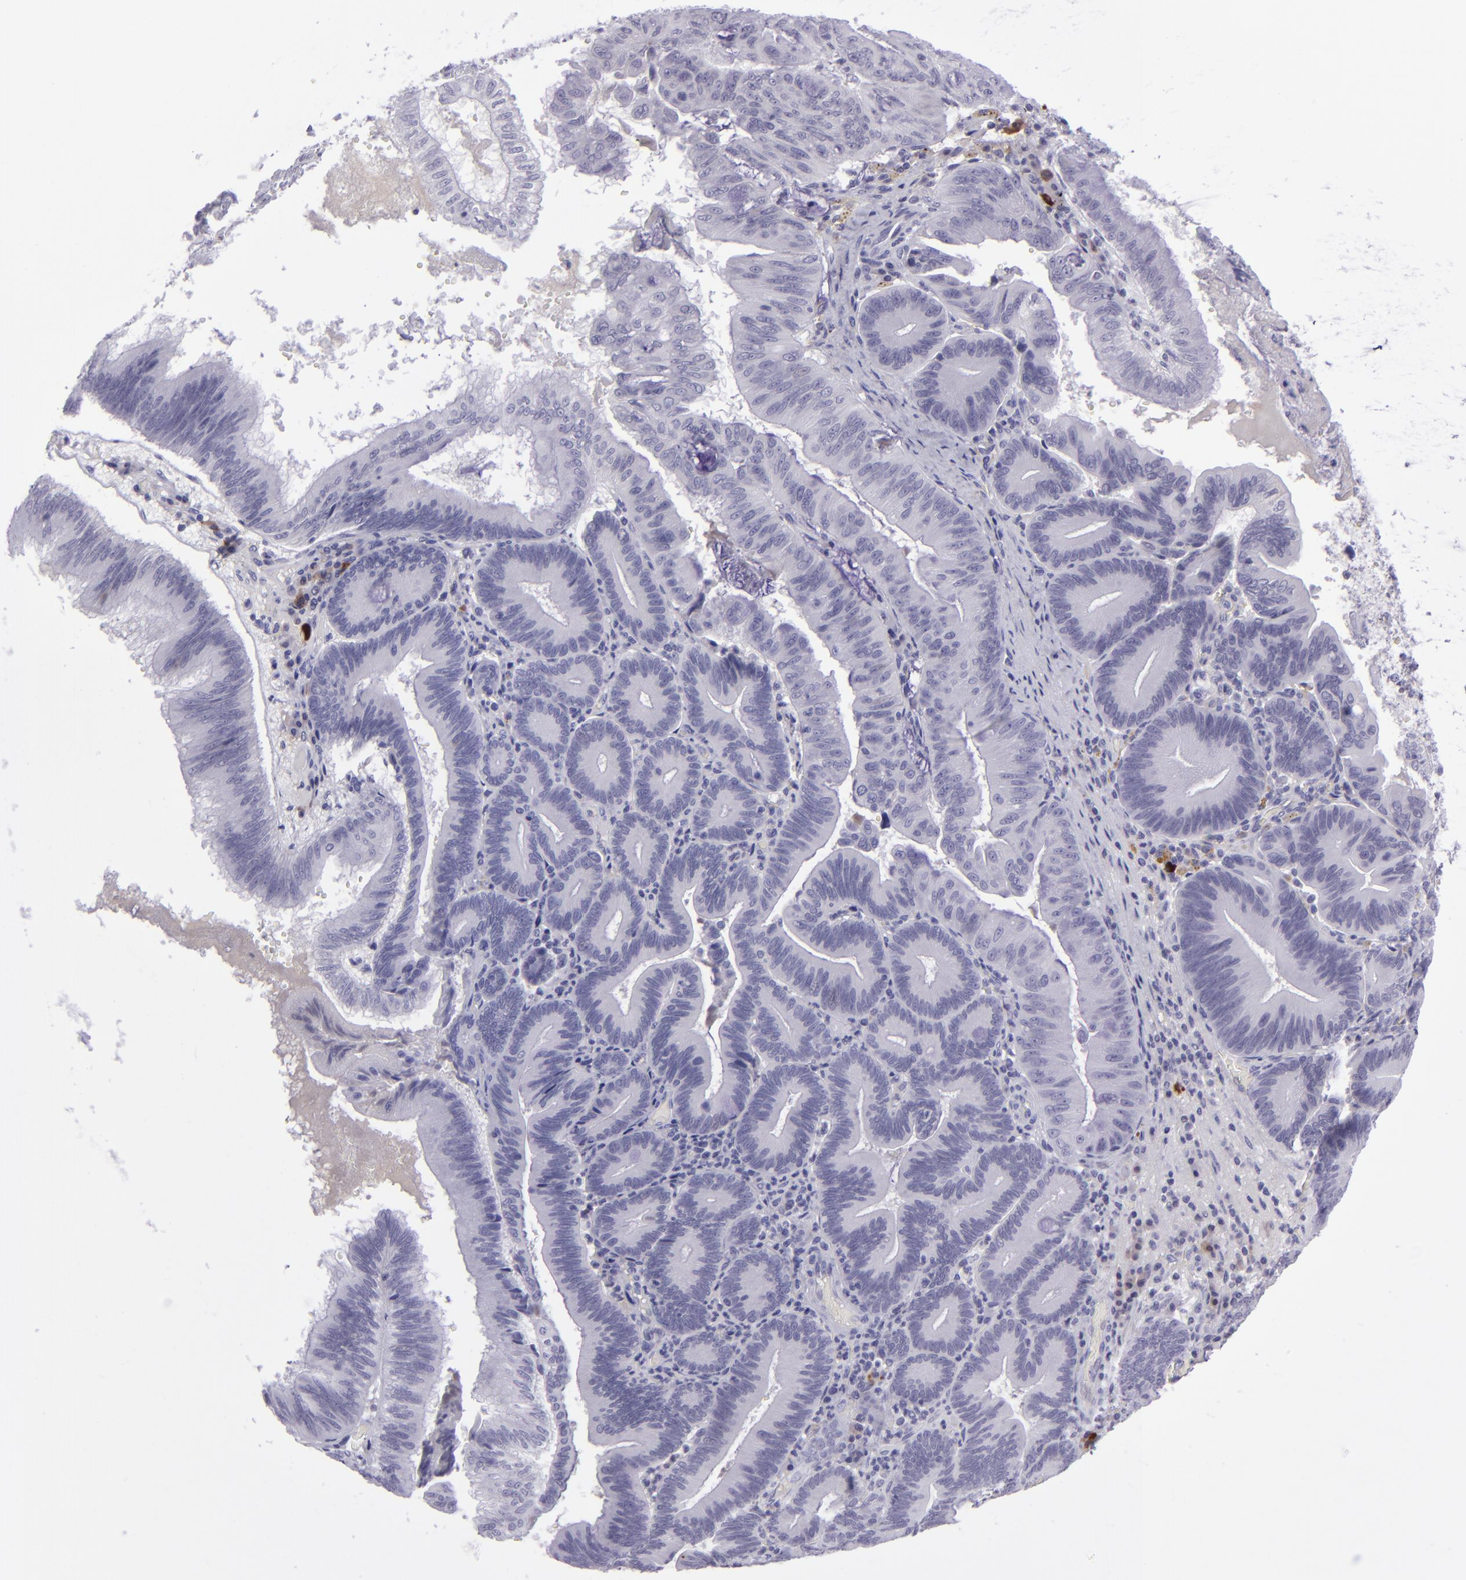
{"staining": {"intensity": "negative", "quantity": "none", "location": "none"}, "tissue": "pancreatic cancer", "cell_type": "Tumor cells", "image_type": "cancer", "snomed": [{"axis": "morphology", "description": "Adenocarcinoma, NOS"}, {"axis": "topography", "description": "Pancreas"}], "caption": "DAB immunohistochemical staining of pancreatic adenocarcinoma reveals no significant positivity in tumor cells. (DAB (3,3'-diaminobenzidine) immunohistochemistry (IHC), high magnification).", "gene": "POU2F2", "patient": {"sex": "male", "age": 82}}